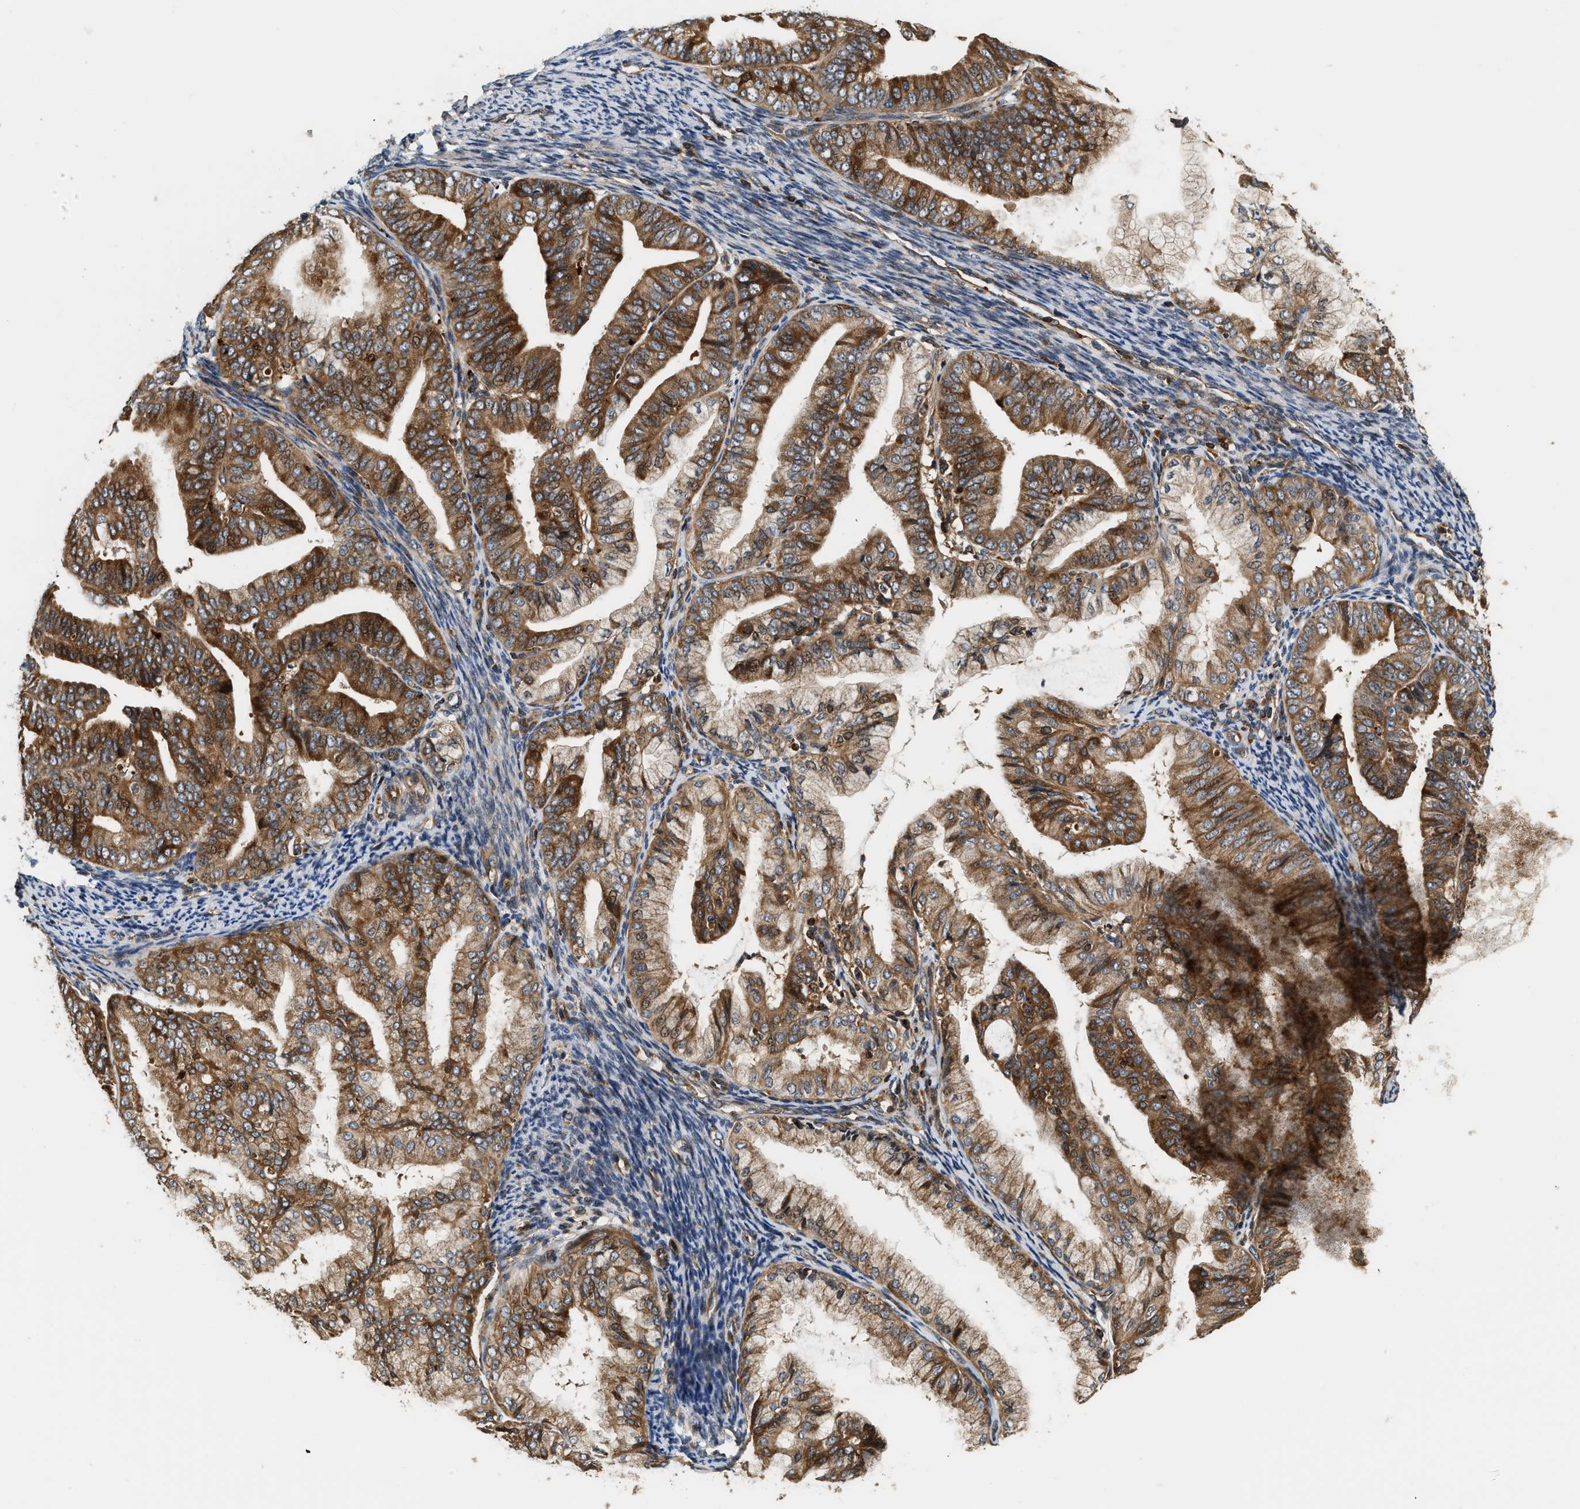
{"staining": {"intensity": "strong", "quantity": ">75%", "location": "cytoplasmic/membranous"}, "tissue": "endometrial cancer", "cell_type": "Tumor cells", "image_type": "cancer", "snomed": [{"axis": "morphology", "description": "Adenocarcinoma, NOS"}, {"axis": "topography", "description": "Endometrium"}], "caption": "Endometrial cancer (adenocarcinoma) stained for a protein shows strong cytoplasmic/membranous positivity in tumor cells.", "gene": "SNX5", "patient": {"sex": "female", "age": 63}}